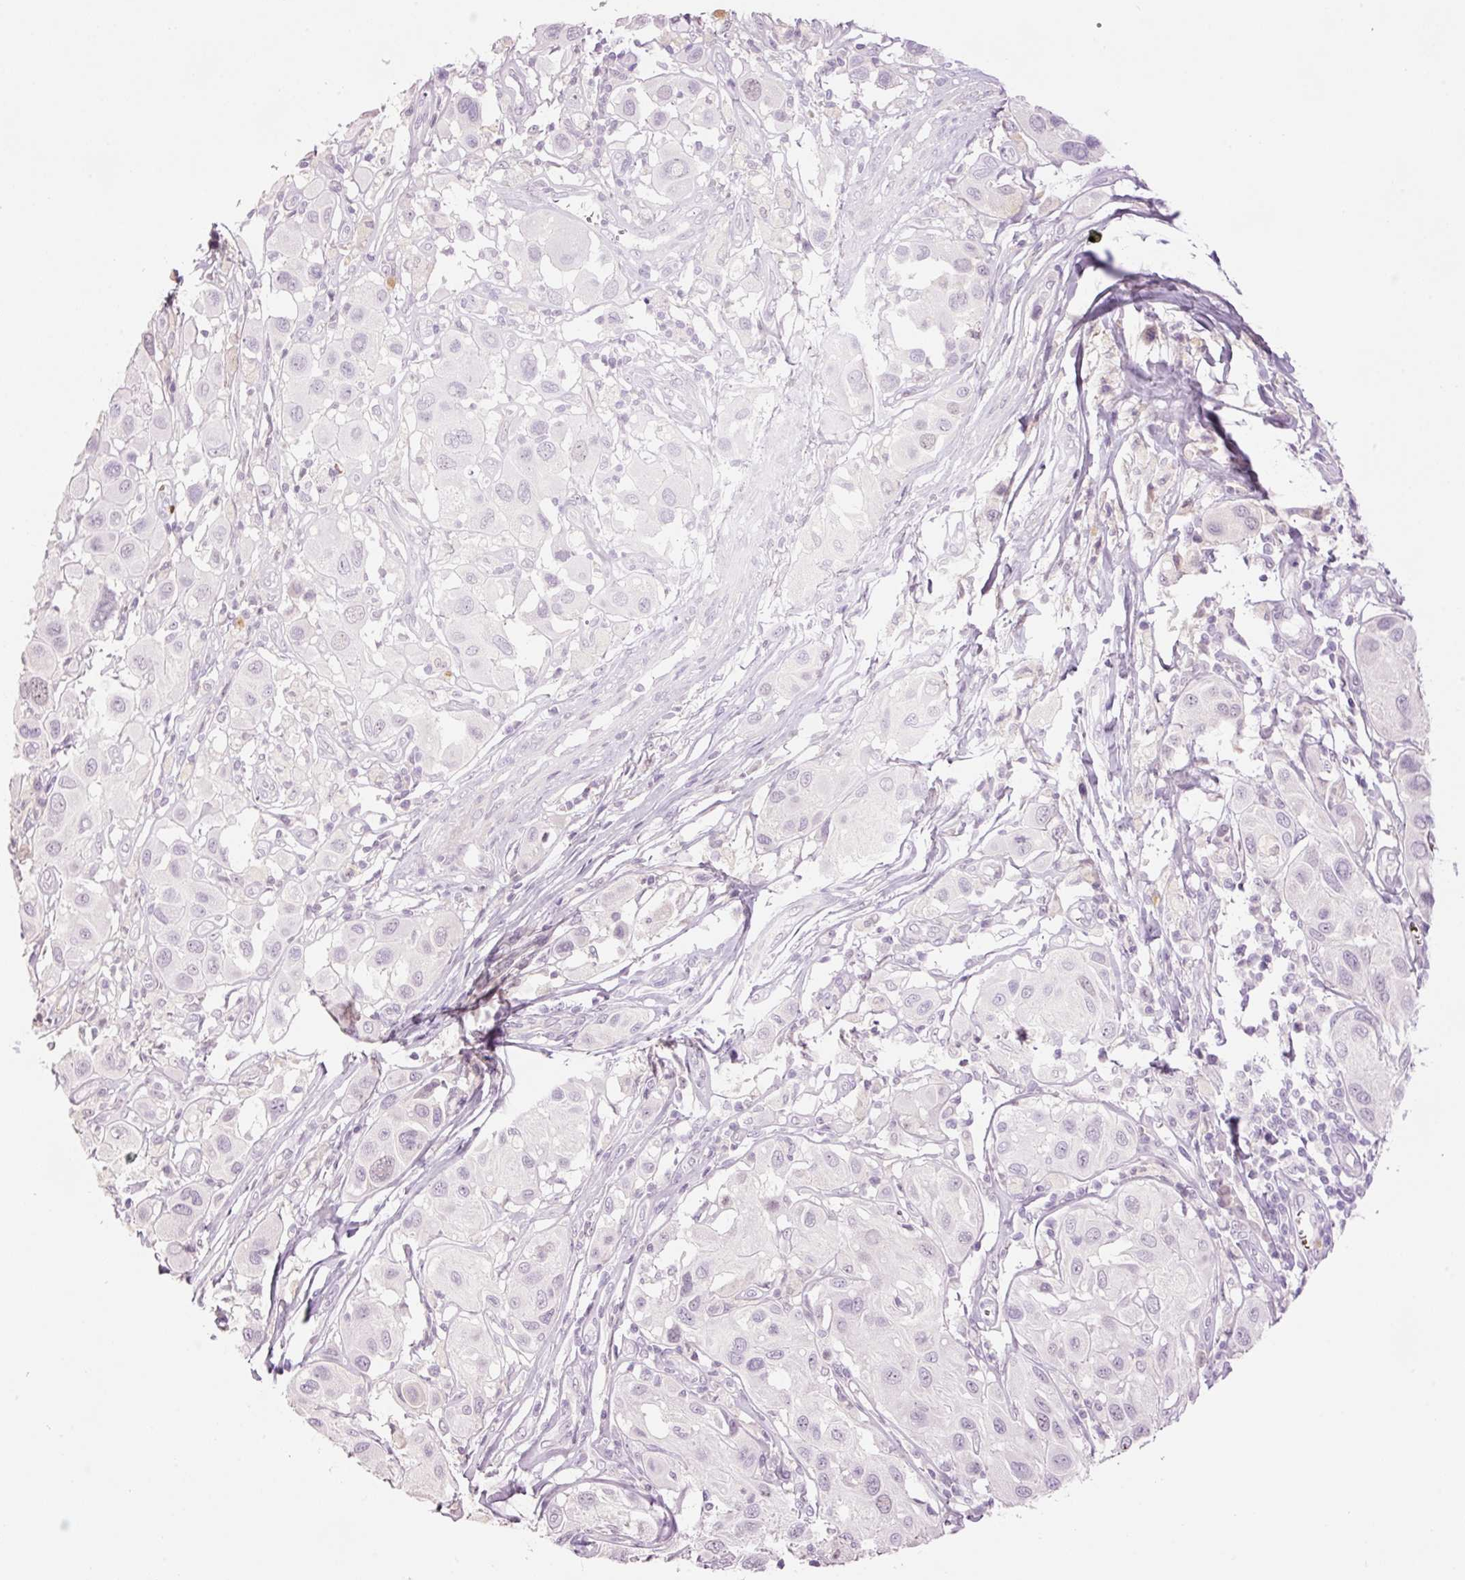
{"staining": {"intensity": "negative", "quantity": "none", "location": "none"}, "tissue": "melanoma", "cell_type": "Tumor cells", "image_type": "cancer", "snomed": [{"axis": "morphology", "description": "Malignant melanoma, Metastatic site"}, {"axis": "topography", "description": "Skin"}], "caption": "DAB (3,3'-diaminobenzidine) immunohistochemical staining of malignant melanoma (metastatic site) displays no significant staining in tumor cells.", "gene": "LY6G6D", "patient": {"sex": "male", "age": 41}}